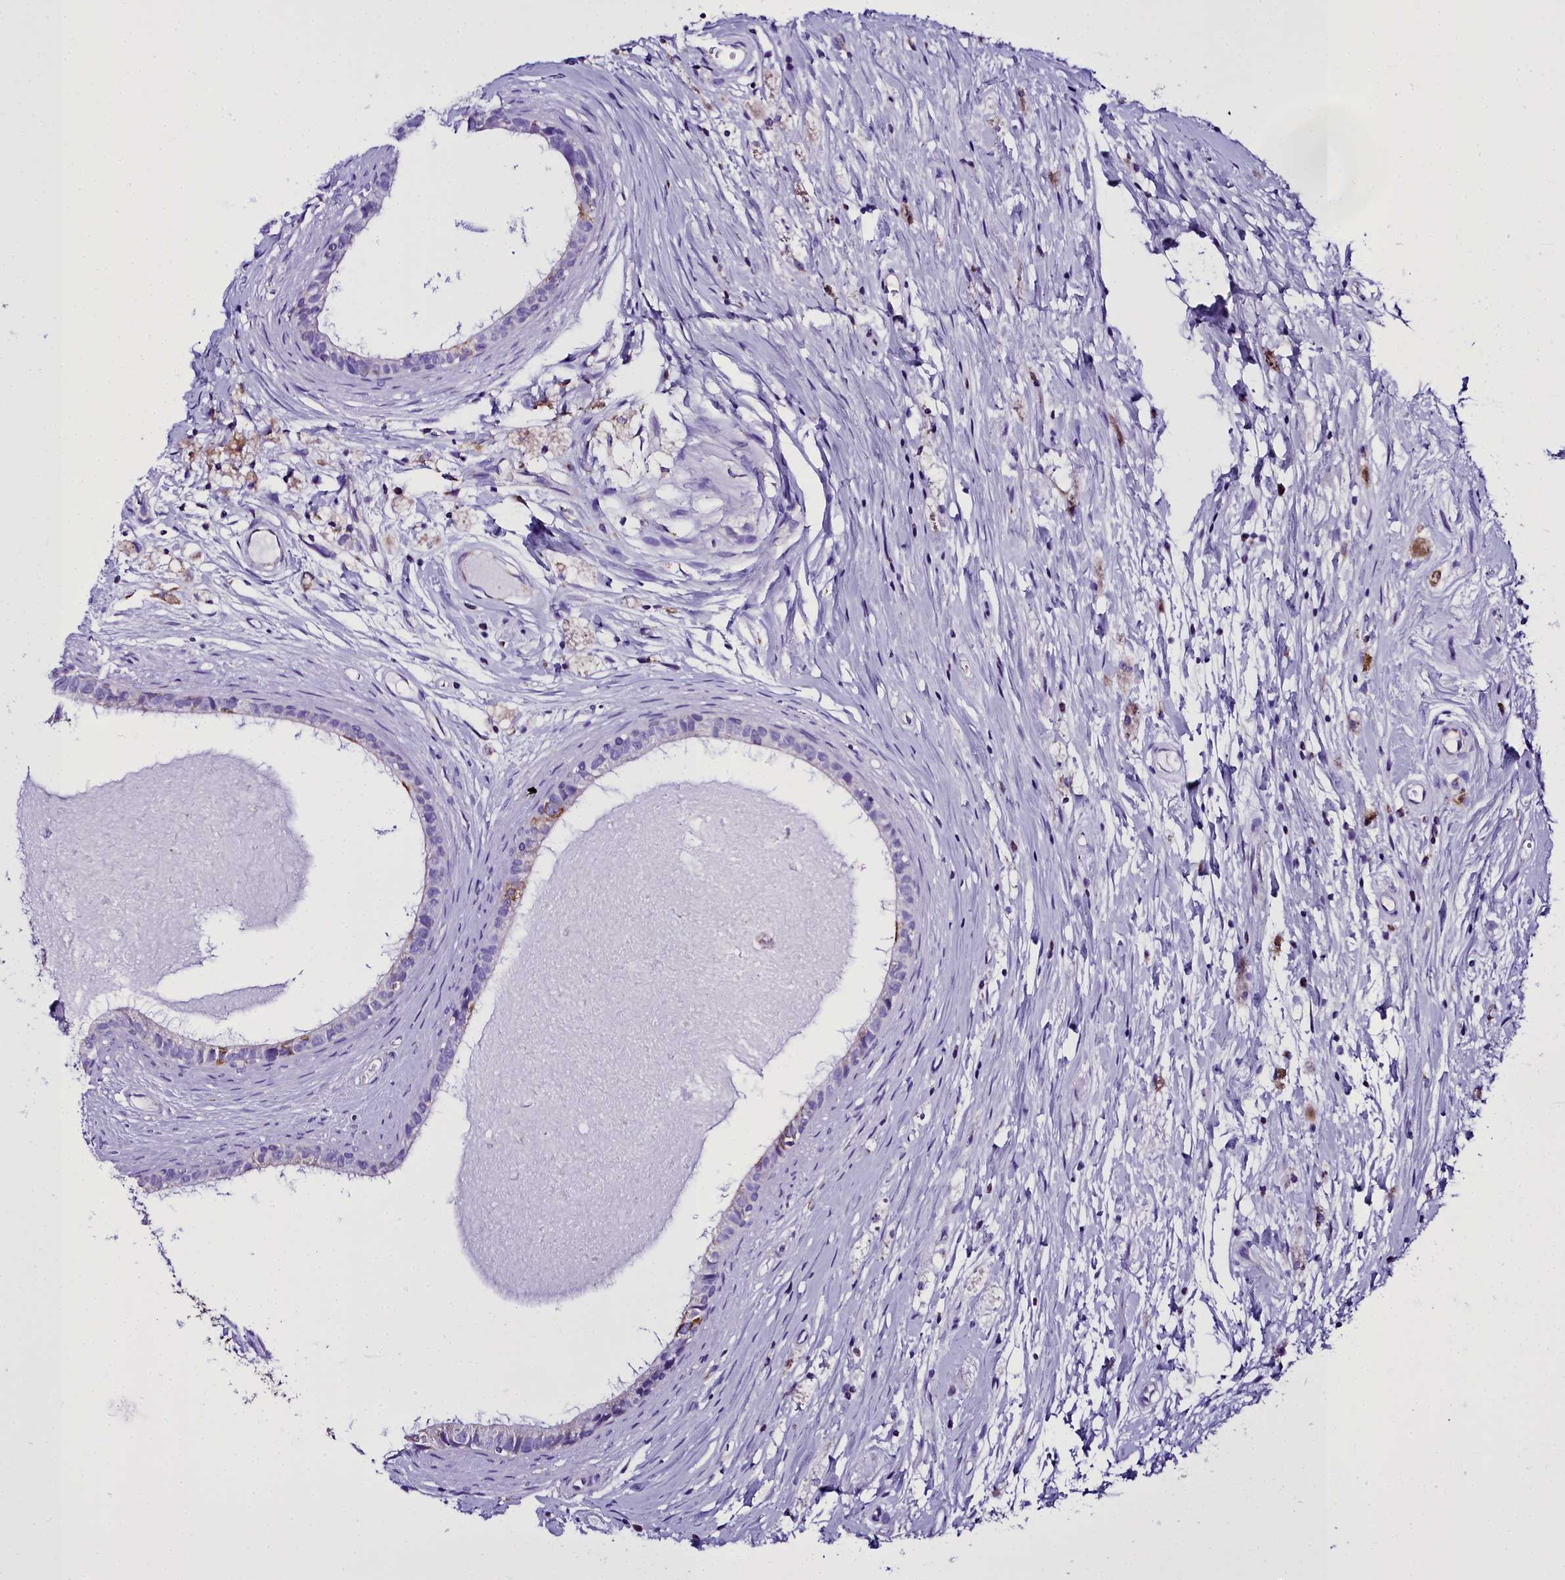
{"staining": {"intensity": "moderate", "quantity": "<25%", "location": "cytoplasmic/membranous"}, "tissue": "epididymis", "cell_type": "Glandular cells", "image_type": "normal", "snomed": [{"axis": "morphology", "description": "Normal tissue, NOS"}, {"axis": "topography", "description": "Epididymis"}], "caption": "Unremarkable epididymis reveals moderate cytoplasmic/membranous staining in about <25% of glandular cells The protein of interest is shown in brown color, while the nuclei are stained blue..", "gene": "WDFY3", "patient": {"sex": "male", "age": 80}}